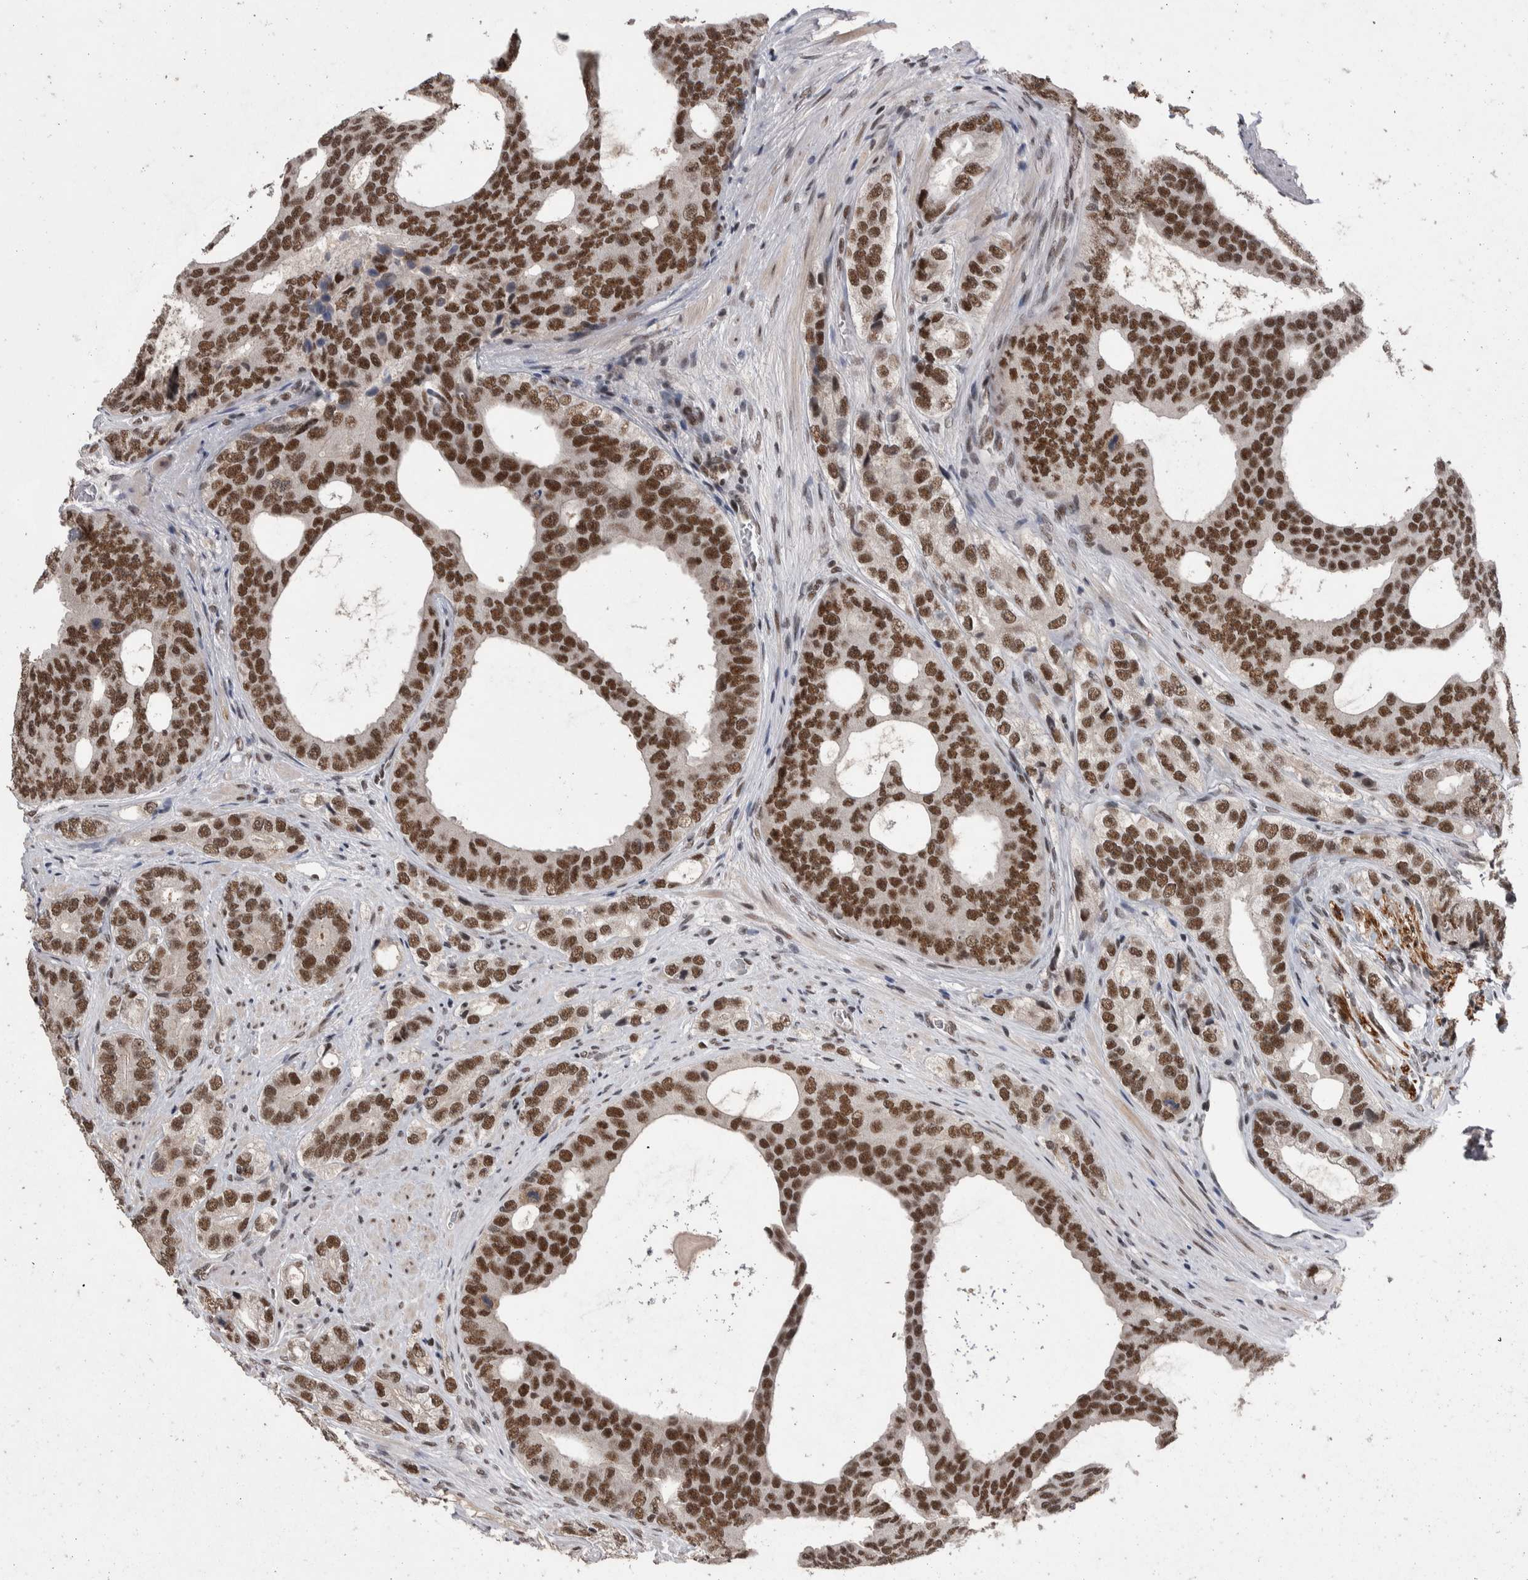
{"staining": {"intensity": "strong", "quantity": ">75%", "location": "nuclear"}, "tissue": "prostate cancer", "cell_type": "Tumor cells", "image_type": "cancer", "snomed": [{"axis": "morphology", "description": "Adenocarcinoma, High grade"}, {"axis": "topography", "description": "Prostate"}], "caption": "Tumor cells demonstrate strong nuclear staining in approximately >75% of cells in high-grade adenocarcinoma (prostate). The staining was performed using DAB (3,3'-diaminobenzidine) to visualize the protein expression in brown, while the nuclei were stained in blue with hematoxylin (Magnification: 20x).", "gene": "DMTF1", "patient": {"sex": "male", "age": 56}}